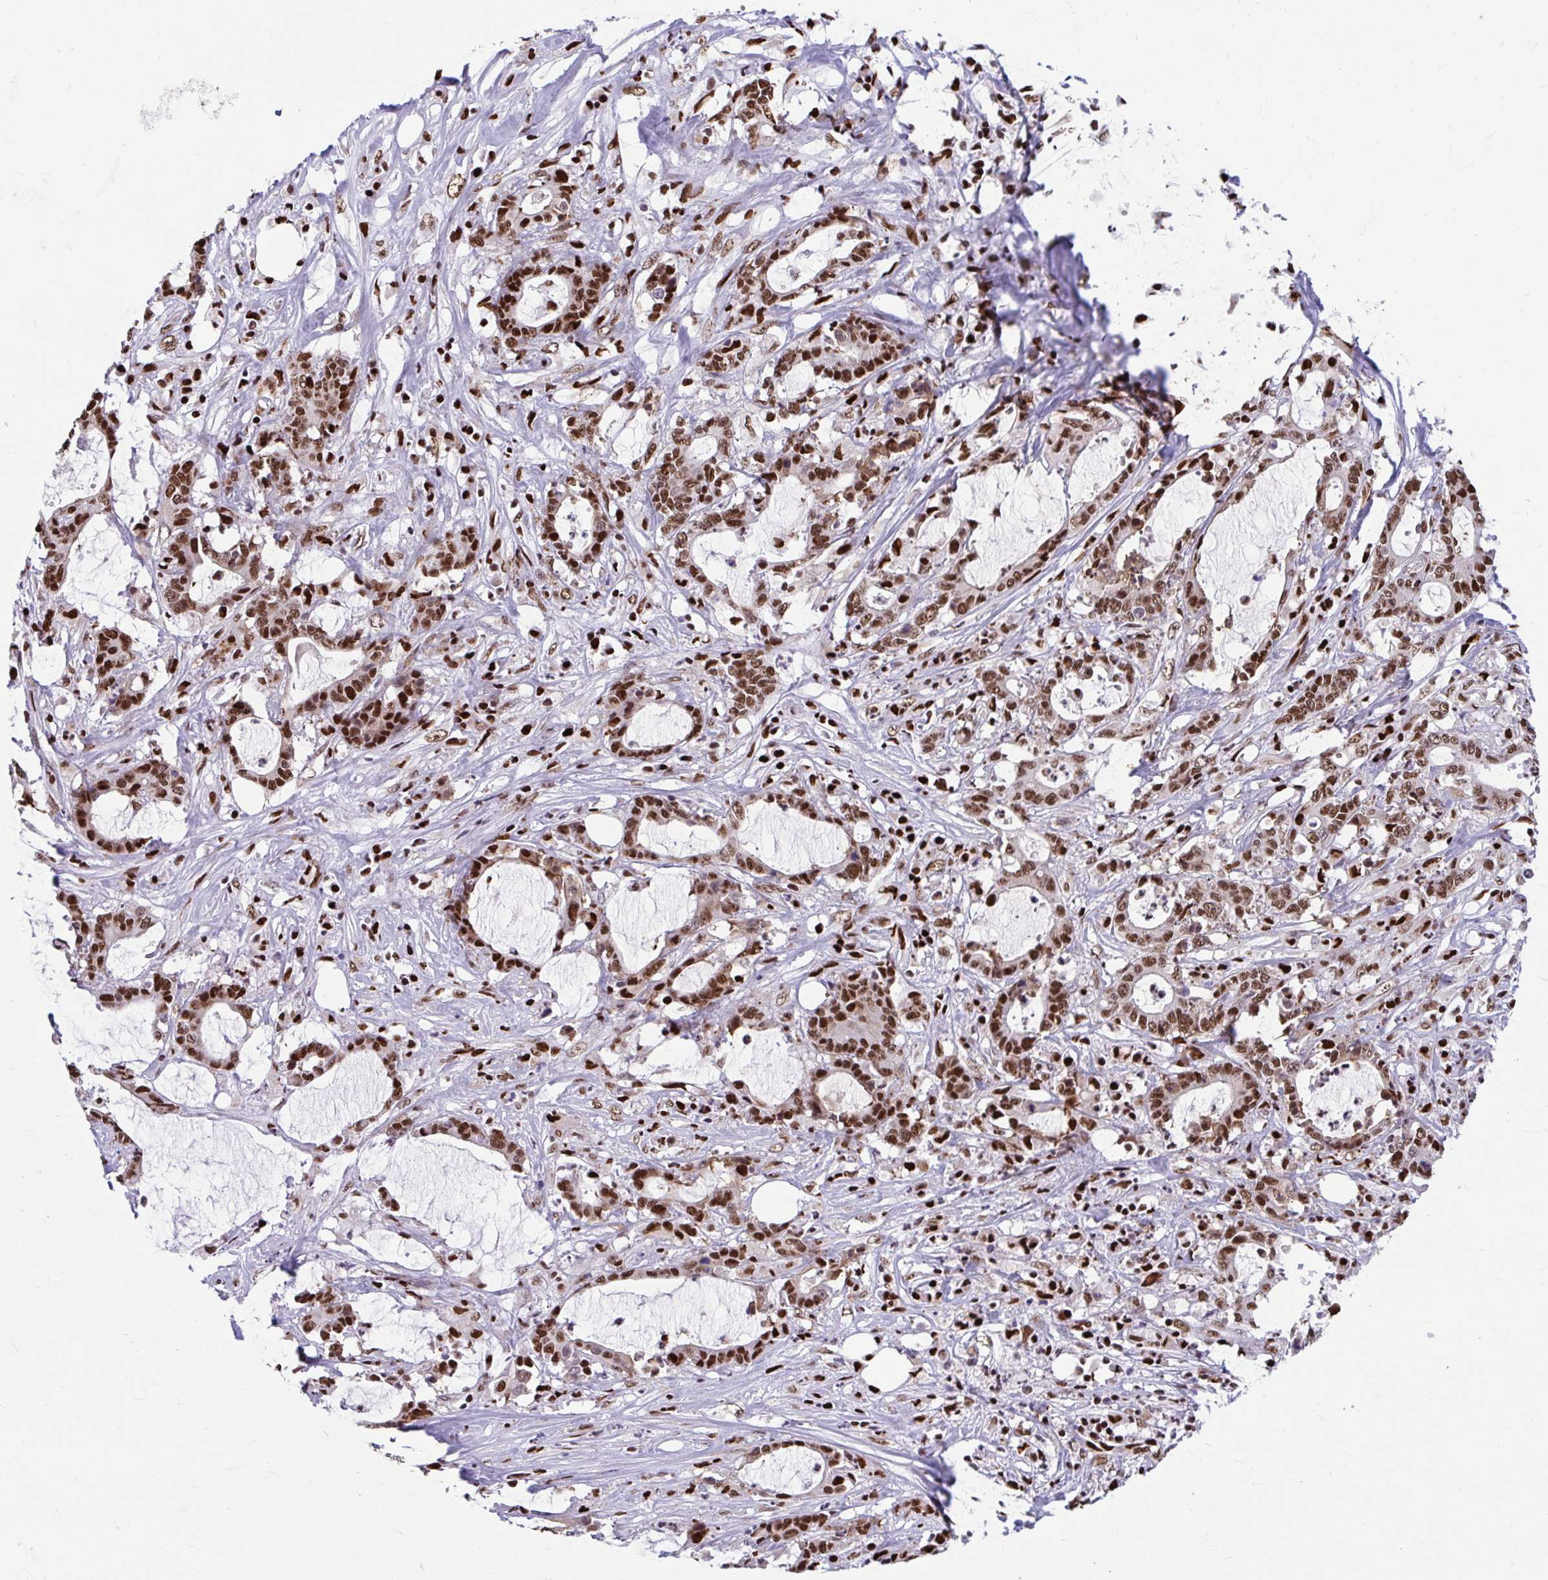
{"staining": {"intensity": "strong", "quantity": ">75%", "location": "nuclear"}, "tissue": "stomach cancer", "cell_type": "Tumor cells", "image_type": "cancer", "snomed": [{"axis": "morphology", "description": "Adenocarcinoma, NOS"}, {"axis": "topography", "description": "Stomach, upper"}], "caption": "IHC image of human stomach cancer (adenocarcinoma) stained for a protein (brown), which reveals high levels of strong nuclear positivity in about >75% of tumor cells.", "gene": "SLC35C2", "patient": {"sex": "male", "age": 68}}